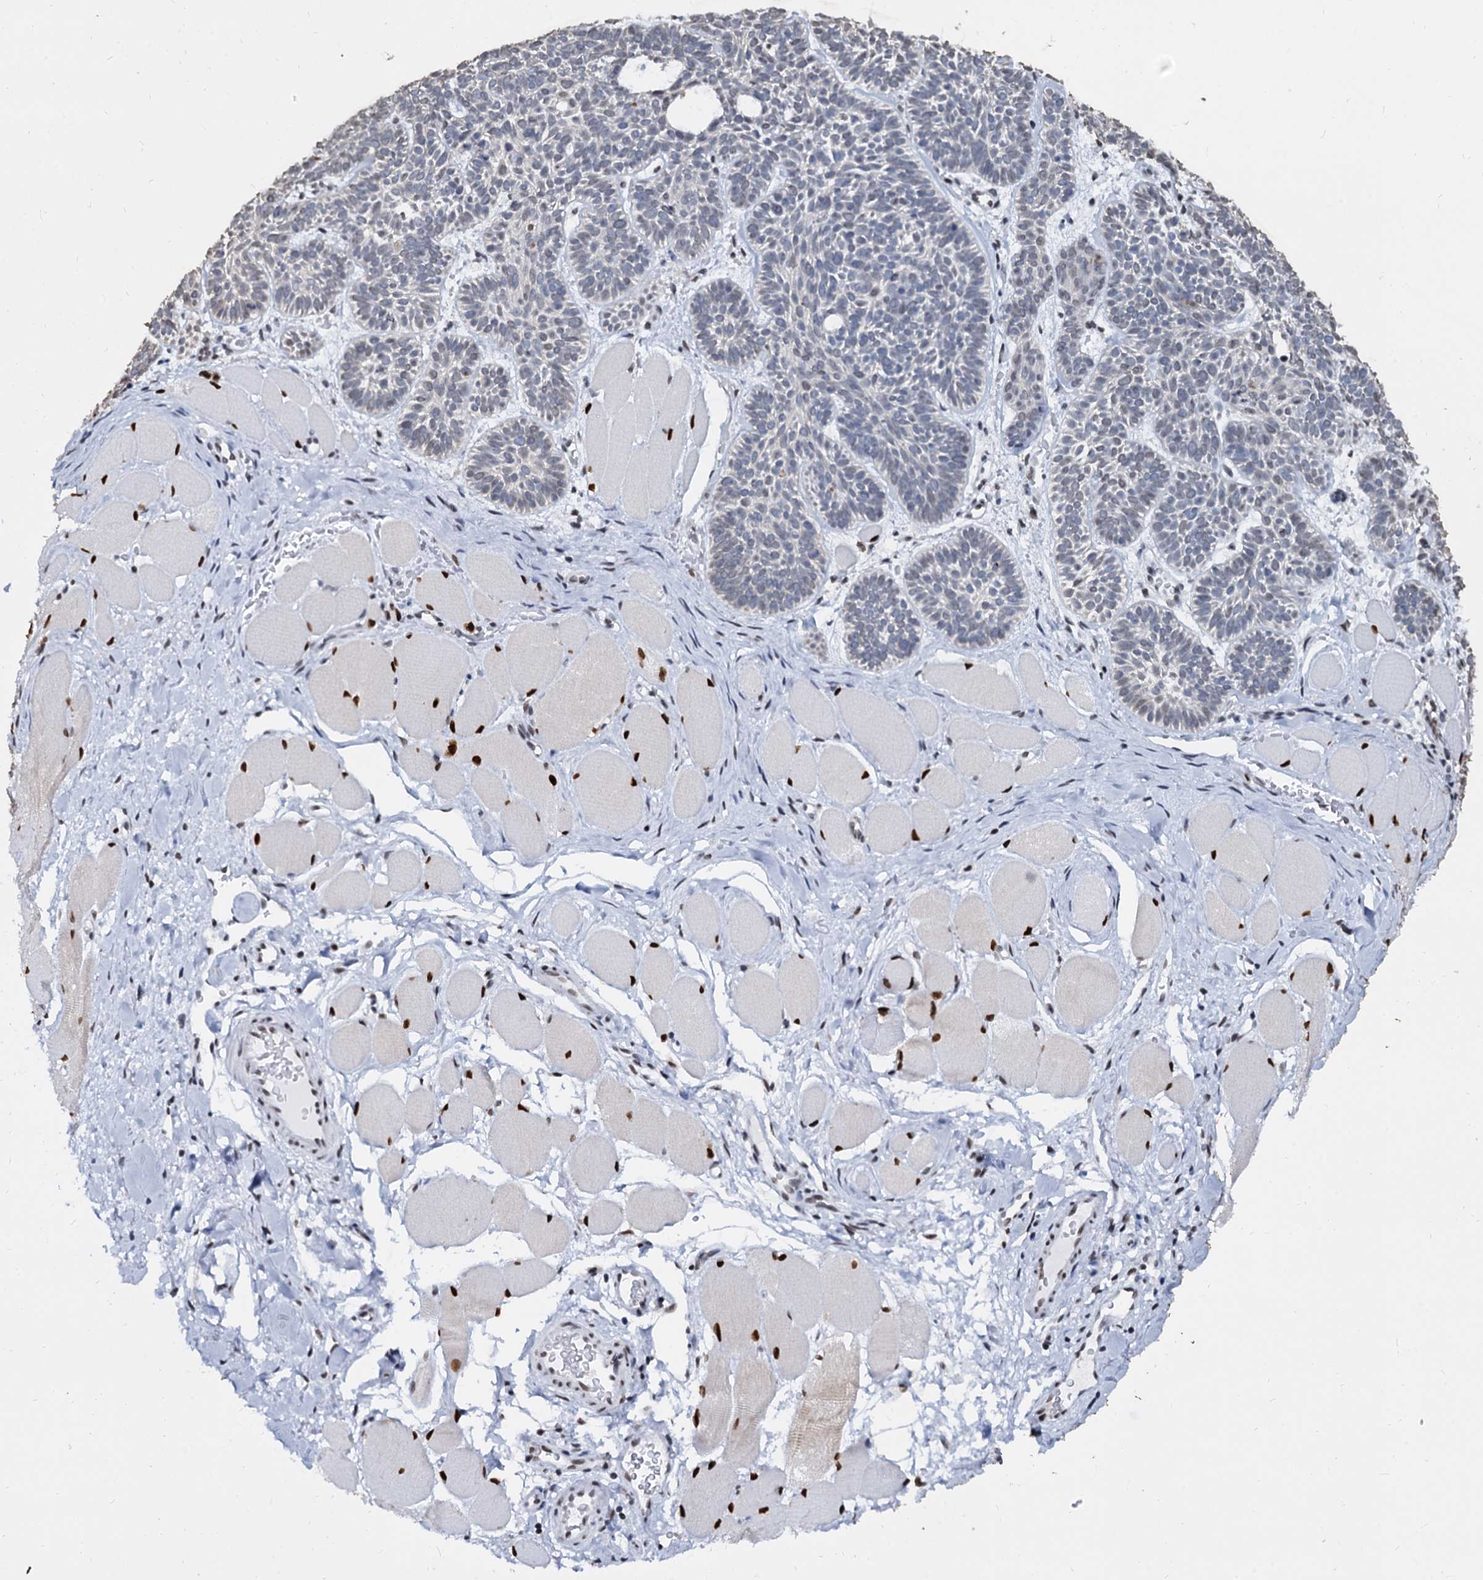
{"staining": {"intensity": "weak", "quantity": "<25%", "location": "nuclear"}, "tissue": "skin cancer", "cell_type": "Tumor cells", "image_type": "cancer", "snomed": [{"axis": "morphology", "description": "Basal cell carcinoma"}, {"axis": "topography", "description": "Skin"}], "caption": "IHC histopathology image of basal cell carcinoma (skin) stained for a protein (brown), which reveals no positivity in tumor cells.", "gene": "CMAS", "patient": {"sex": "male", "age": 85}}